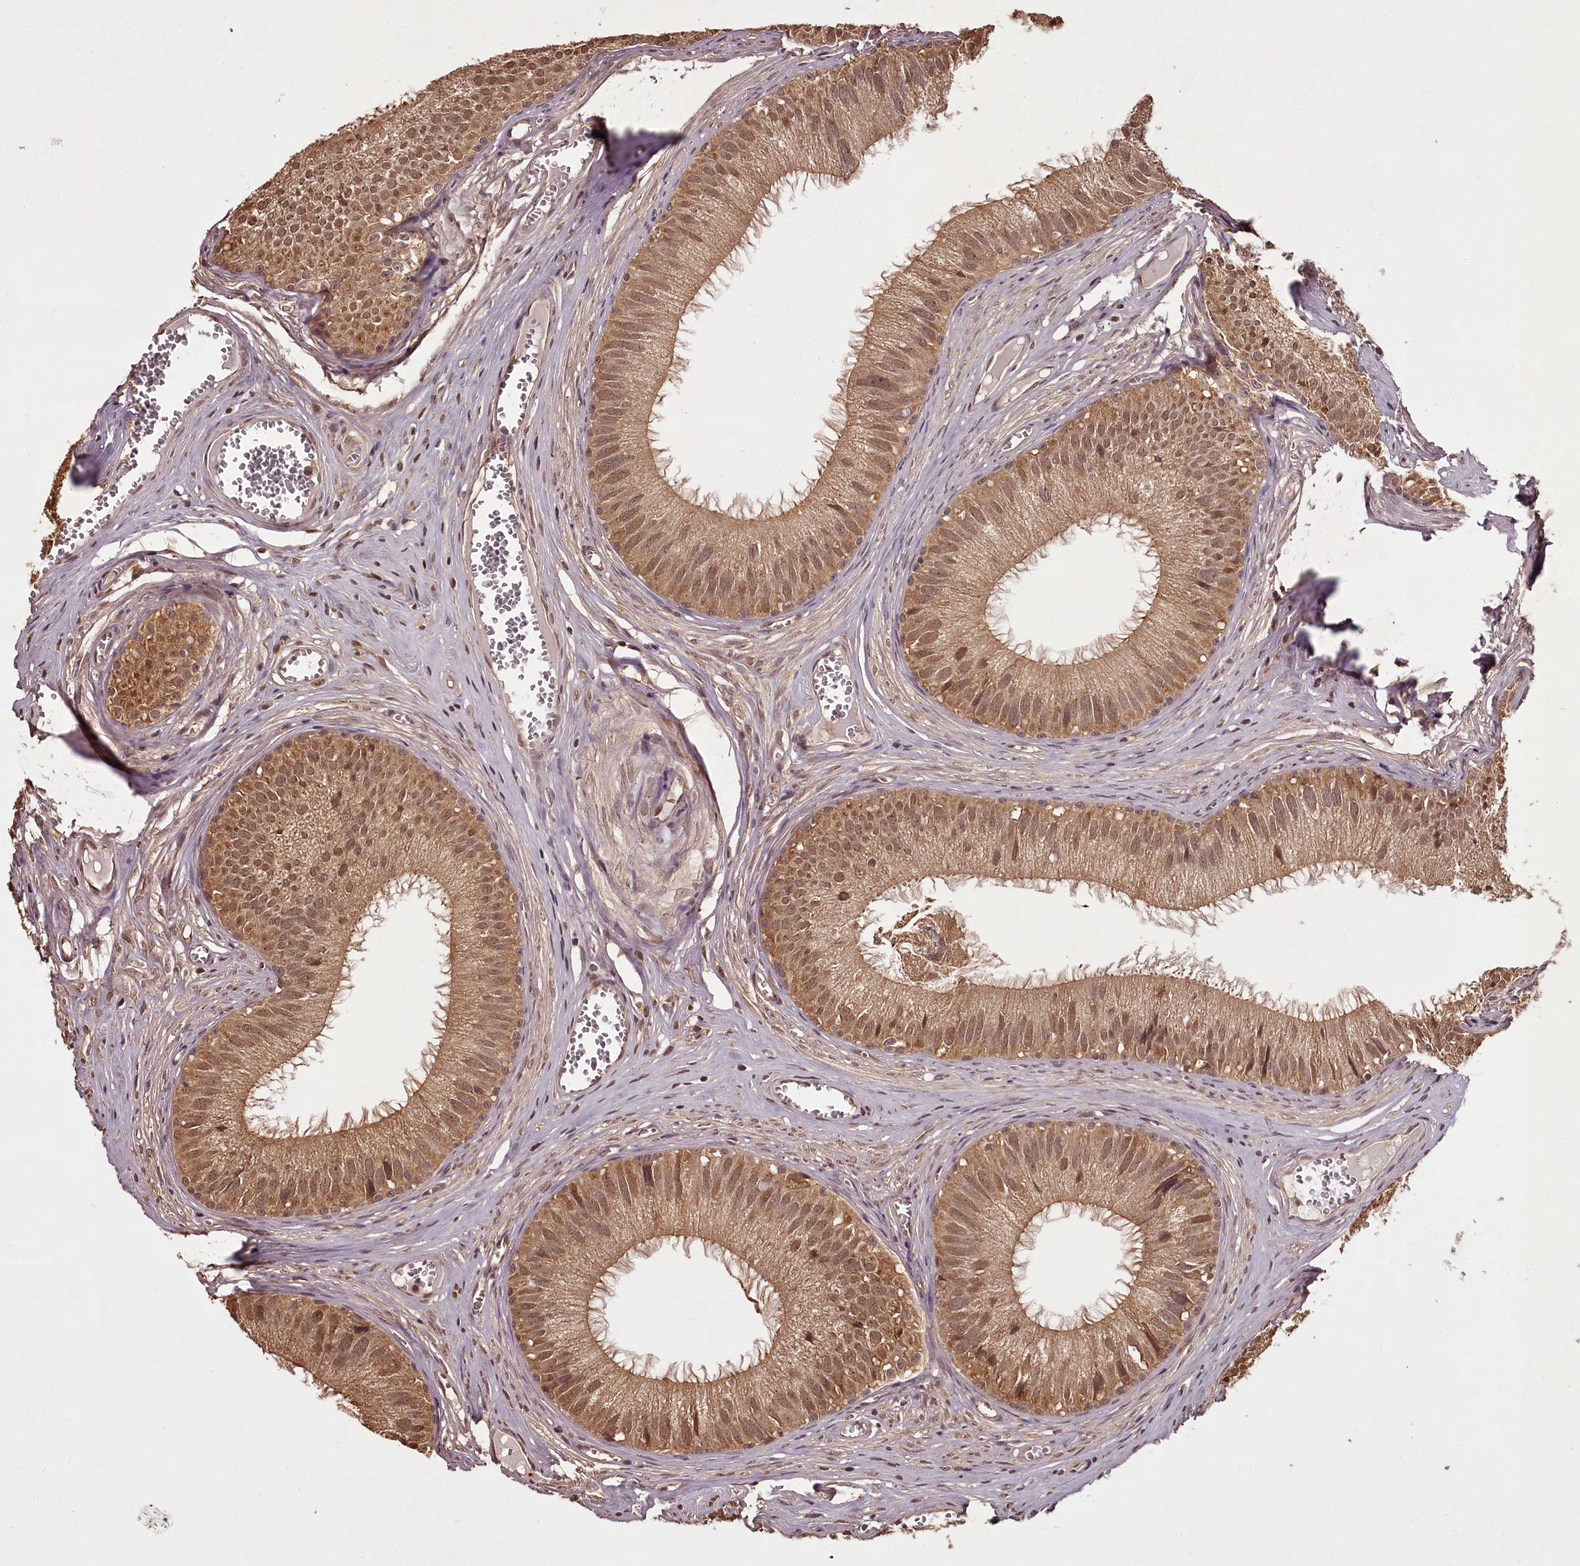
{"staining": {"intensity": "moderate", "quantity": ">75%", "location": "cytoplasmic/membranous,nuclear"}, "tissue": "epididymis", "cell_type": "Glandular cells", "image_type": "normal", "snomed": [{"axis": "morphology", "description": "Normal tissue, NOS"}, {"axis": "topography", "description": "Epididymis"}], "caption": "Glandular cells reveal moderate cytoplasmic/membranous,nuclear positivity in about >75% of cells in normal epididymis.", "gene": "NPRL2", "patient": {"sex": "male", "age": 36}}